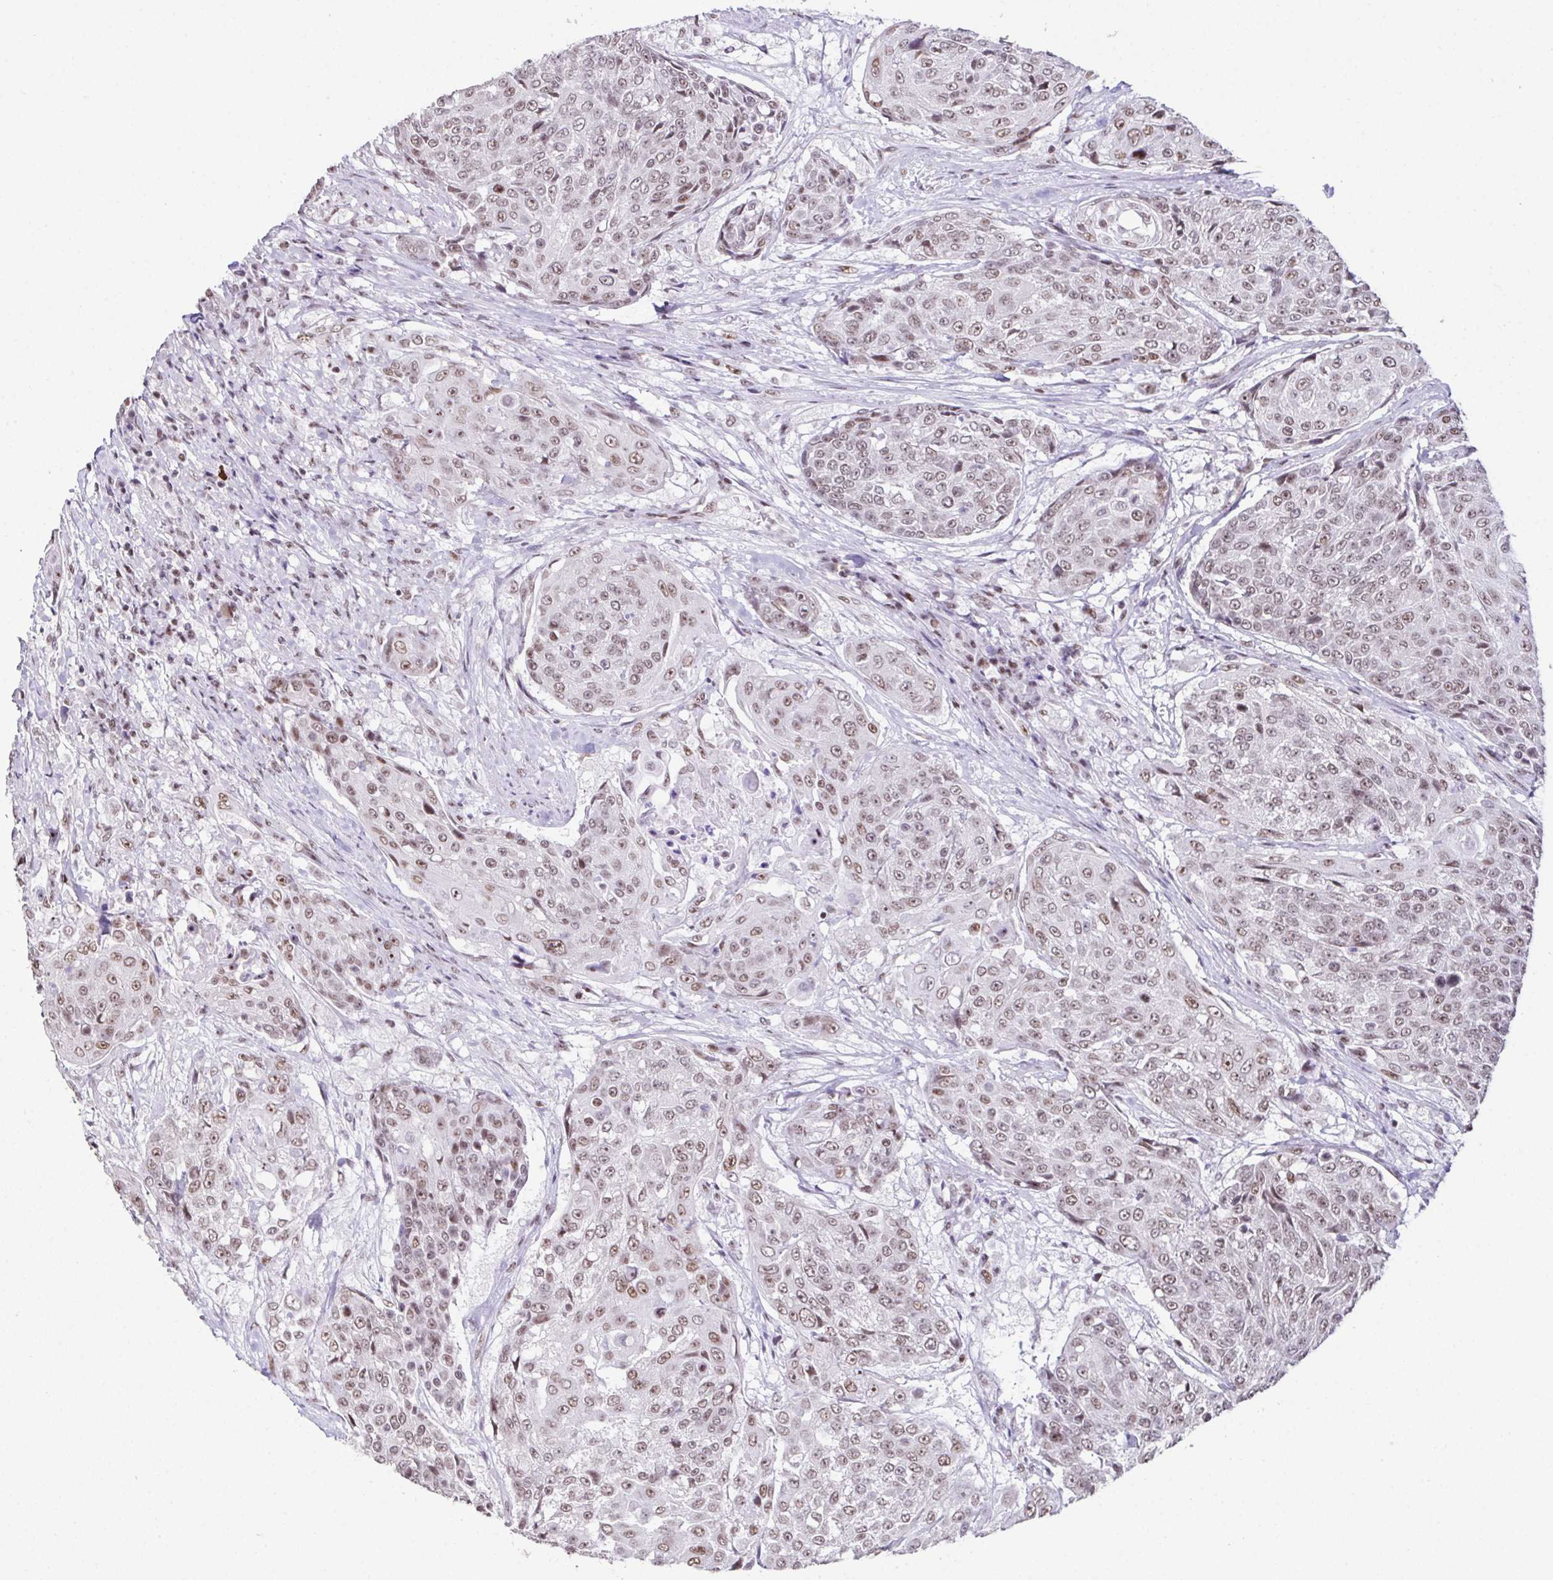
{"staining": {"intensity": "moderate", "quantity": ">75%", "location": "nuclear"}, "tissue": "urothelial cancer", "cell_type": "Tumor cells", "image_type": "cancer", "snomed": [{"axis": "morphology", "description": "Urothelial carcinoma, High grade"}, {"axis": "topography", "description": "Urinary bladder"}], "caption": "Tumor cells show medium levels of moderate nuclear expression in approximately >75% of cells in high-grade urothelial carcinoma.", "gene": "ZNF800", "patient": {"sex": "female", "age": 63}}